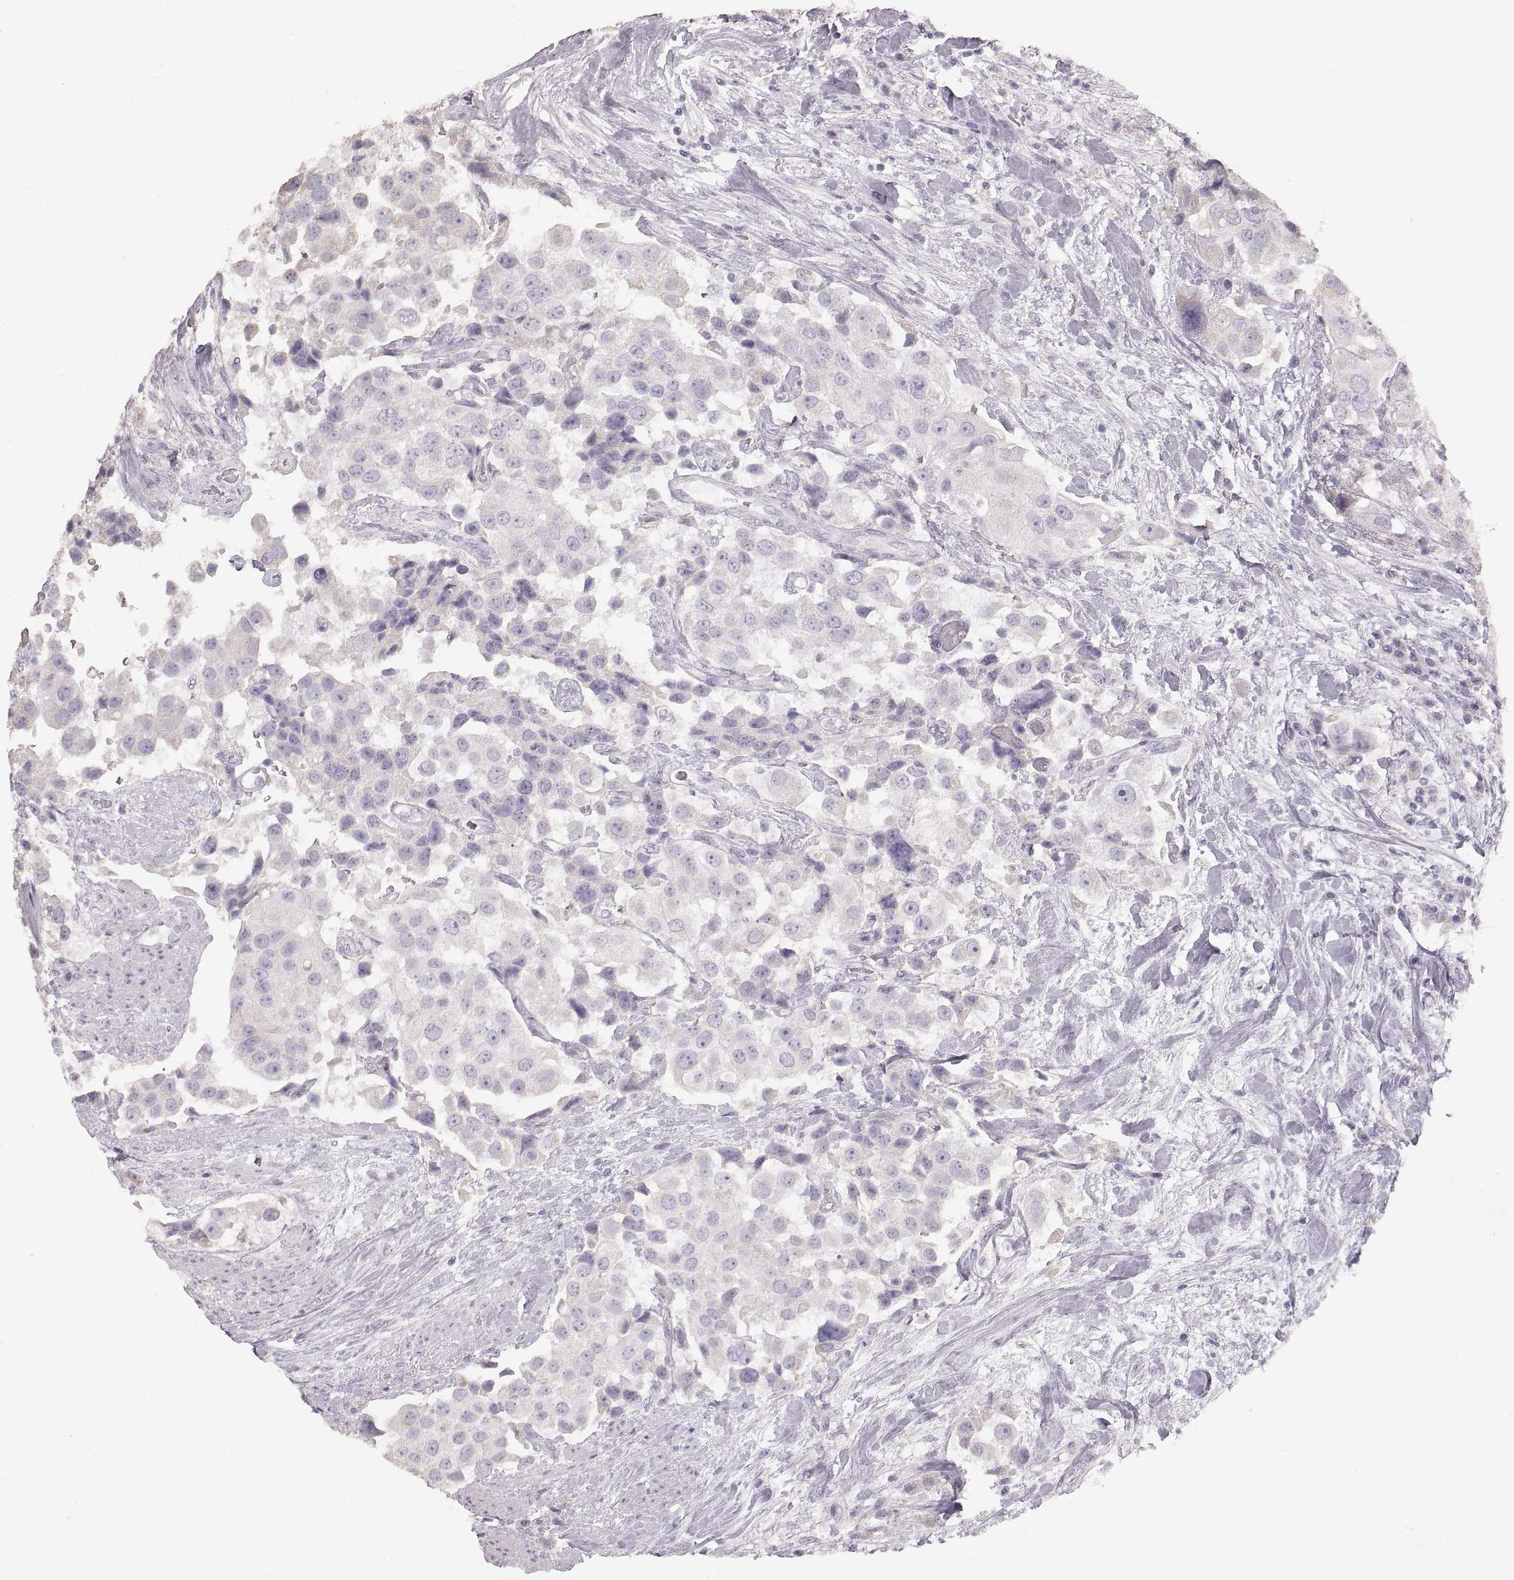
{"staining": {"intensity": "negative", "quantity": "none", "location": "none"}, "tissue": "urothelial cancer", "cell_type": "Tumor cells", "image_type": "cancer", "snomed": [{"axis": "morphology", "description": "Urothelial carcinoma, High grade"}, {"axis": "topography", "description": "Urinary bladder"}], "caption": "This is an IHC micrograph of human urothelial cancer. There is no expression in tumor cells.", "gene": "ZP3", "patient": {"sex": "female", "age": 64}}